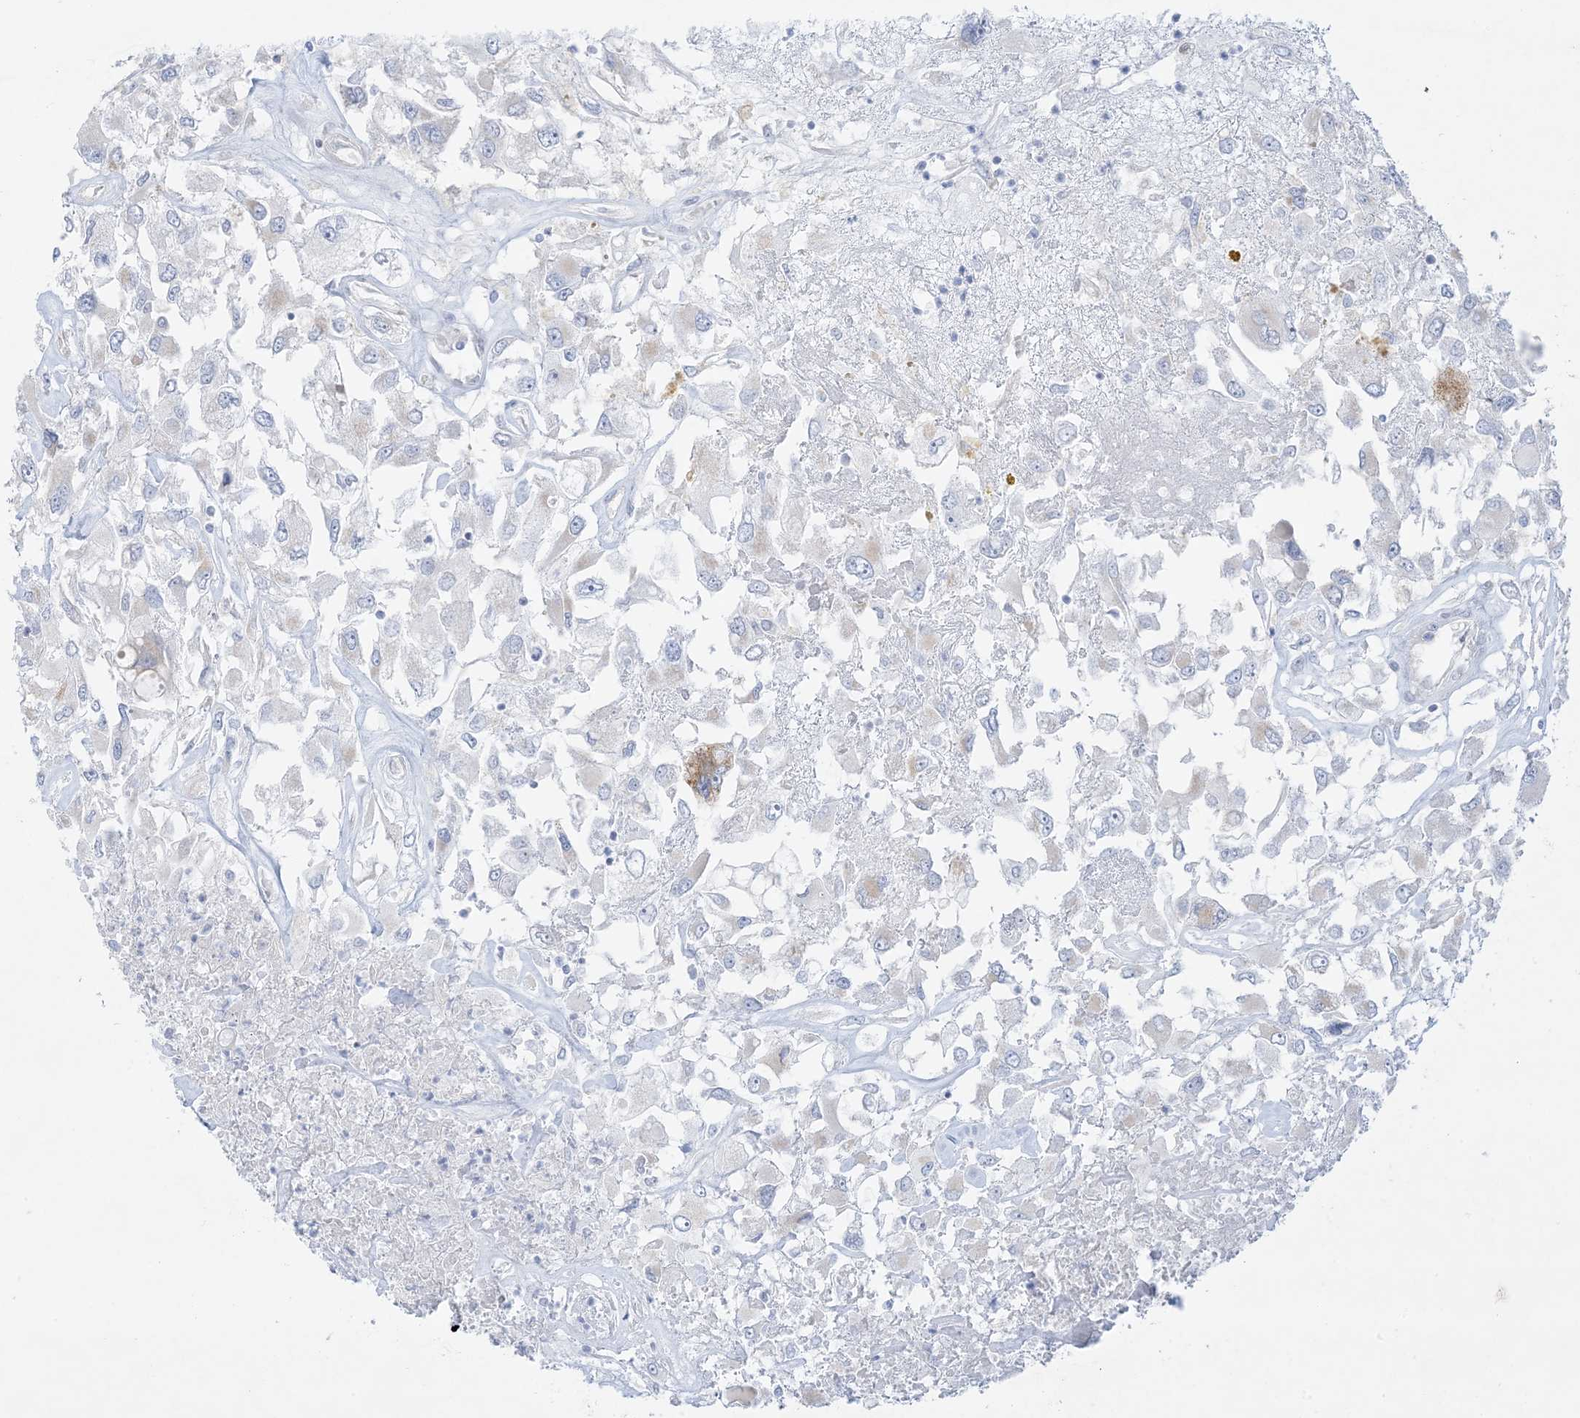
{"staining": {"intensity": "negative", "quantity": "none", "location": "none"}, "tissue": "renal cancer", "cell_type": "Tumor cells", "image_type": "cancer", "snomed": [{"axis": "morphology", "description": "Adenocarcinoma, NOS"}, {"axis": "topography", "description": "Kidney"}], "caption": "This is a micrograph of immunohistochemistry staining of renal cancer, which shows no staining in tumor cells.", "gene": "FAM184A", "patient": {"sex": "female", "age": 52}}